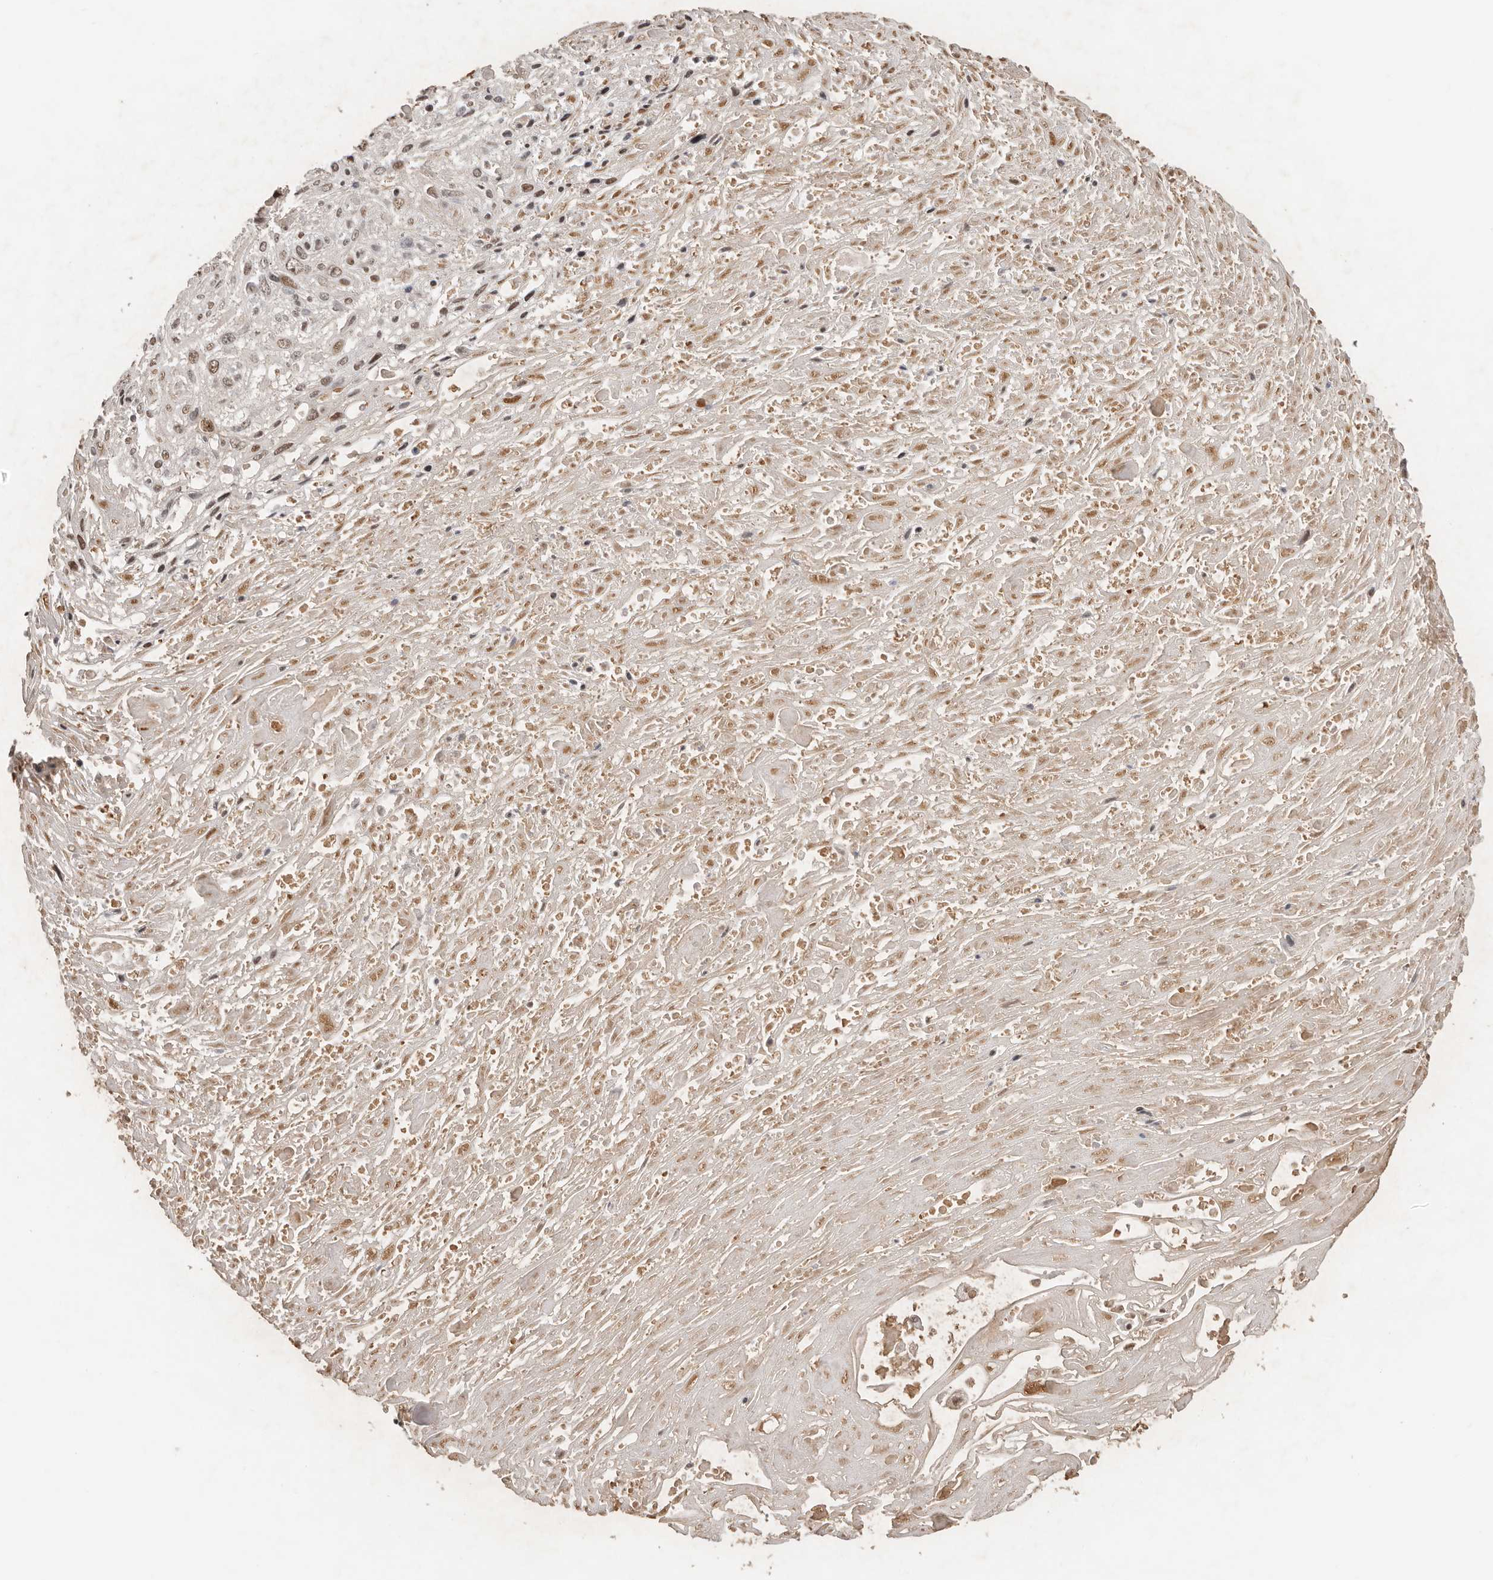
{"staining": {"intensity": "weak", "quantity": "<25%", "location": "nuclear"}, "tissue": "cervical cancer", "cell_type": "Tumor cells", "image_type": "cancer", "snomed": [{"axis": "morphology", "description": "Squamous cell carcinoma, NOS"}, {"axis": "topography", "description": "Cervix"}], "caption": "DAB (3,3'-diaminobenzidine) immunohistochemical staining of cervical squamous cell carcinoma shows no significant positivity in tumor cells. (IHC, brightfield microscopy, high magnification).", "gene": "SEC14L1", "patient": {"sex": "female", "age": 51}}